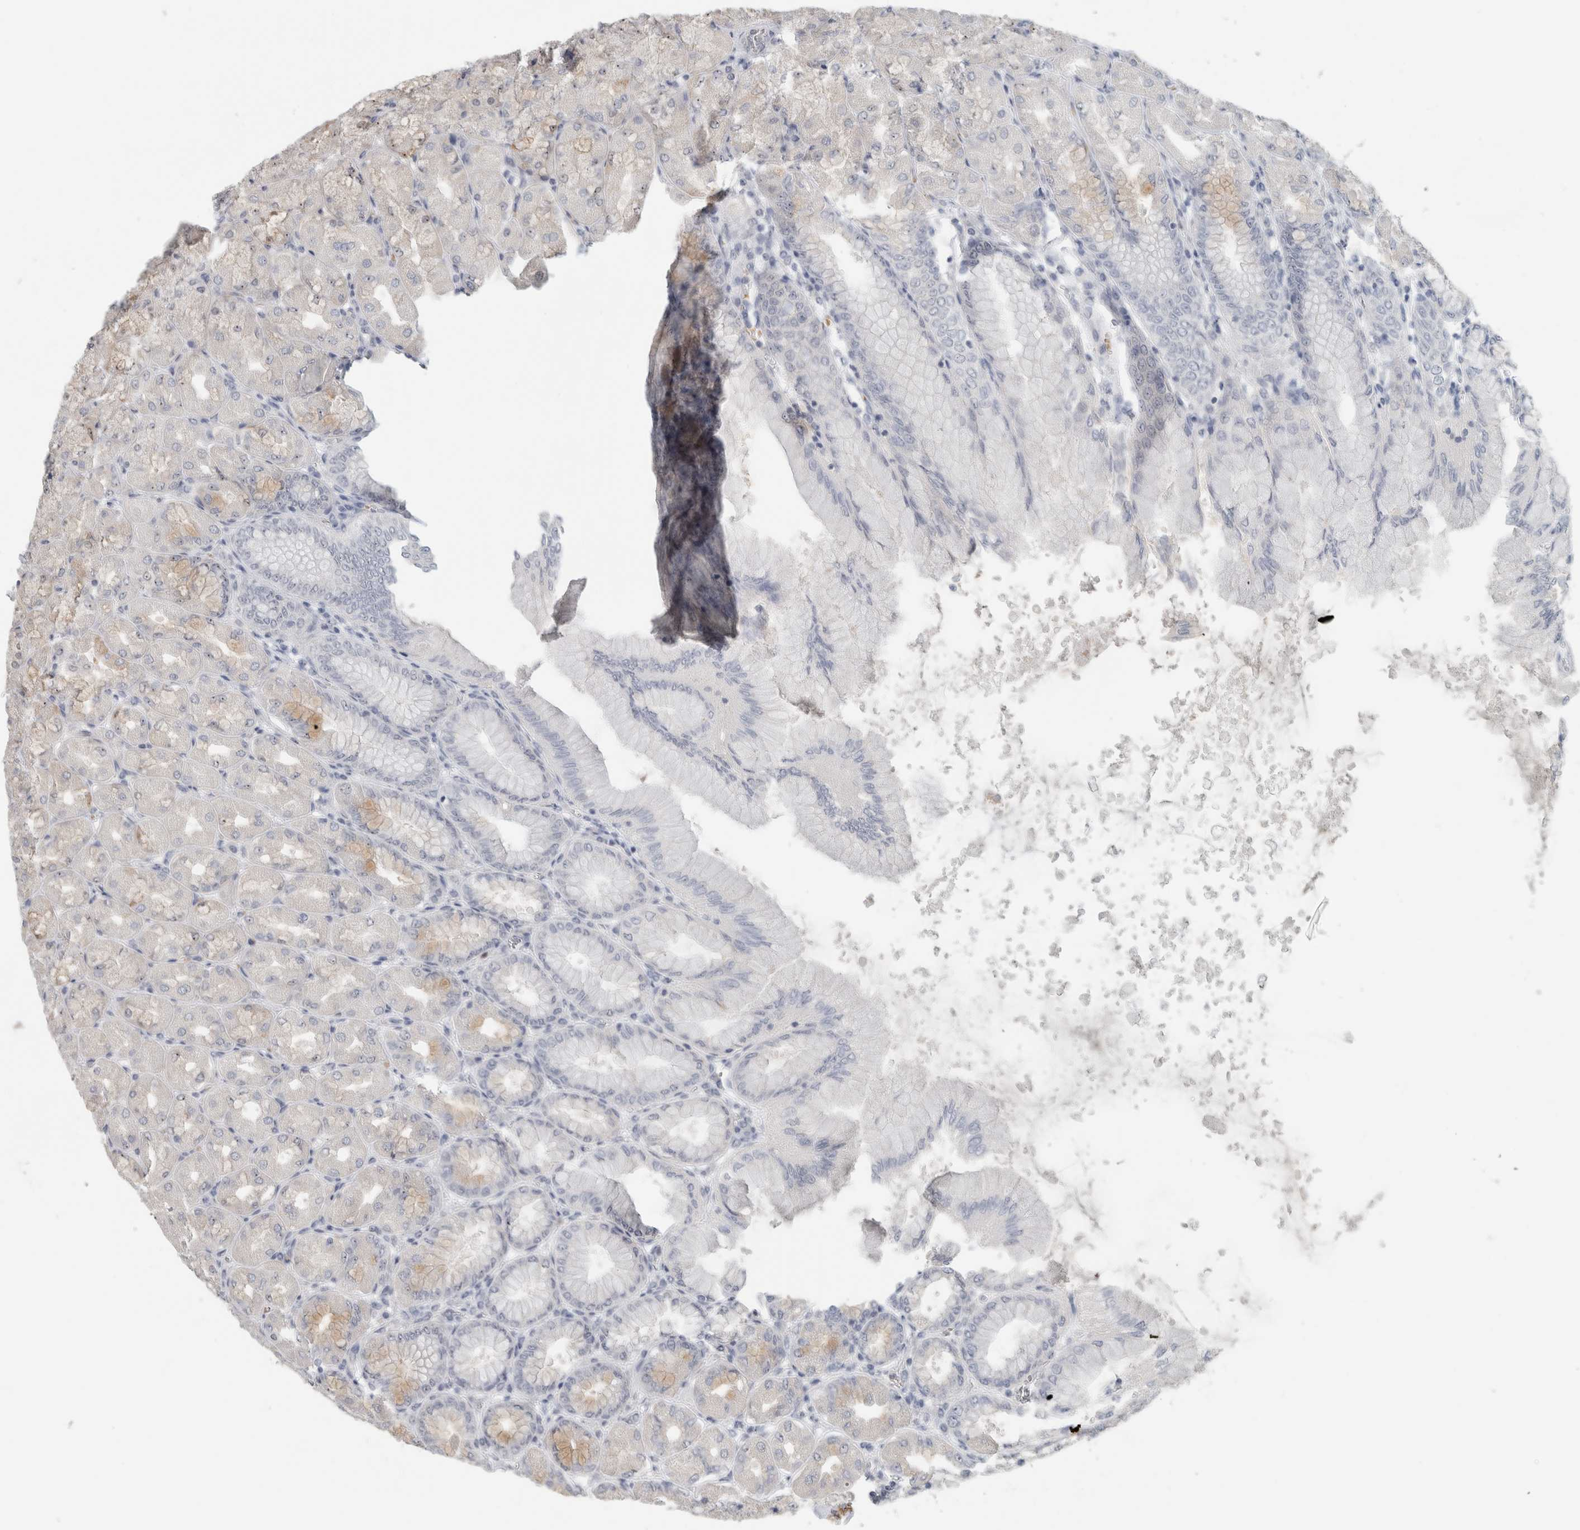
{"staining": {"intensity": "weak", "quantity": "<25%", "location": "cytoplasmic/membranous,nuclear"}, "tissue": "stomach", "cell_type": "Glandular cells", "image_type": "normal", "snomed": [{"axis": "morphology", "description": "Normal tissue, NOS"}, {"axis": "topography", "description": "Stomach, upper"}], "caption": "Stomach stained for a protein using immunohistochemistry reveals no staining glandular cells.", "gene": "FMR1NB", "patient": {"sex": "female", "age": 56}}